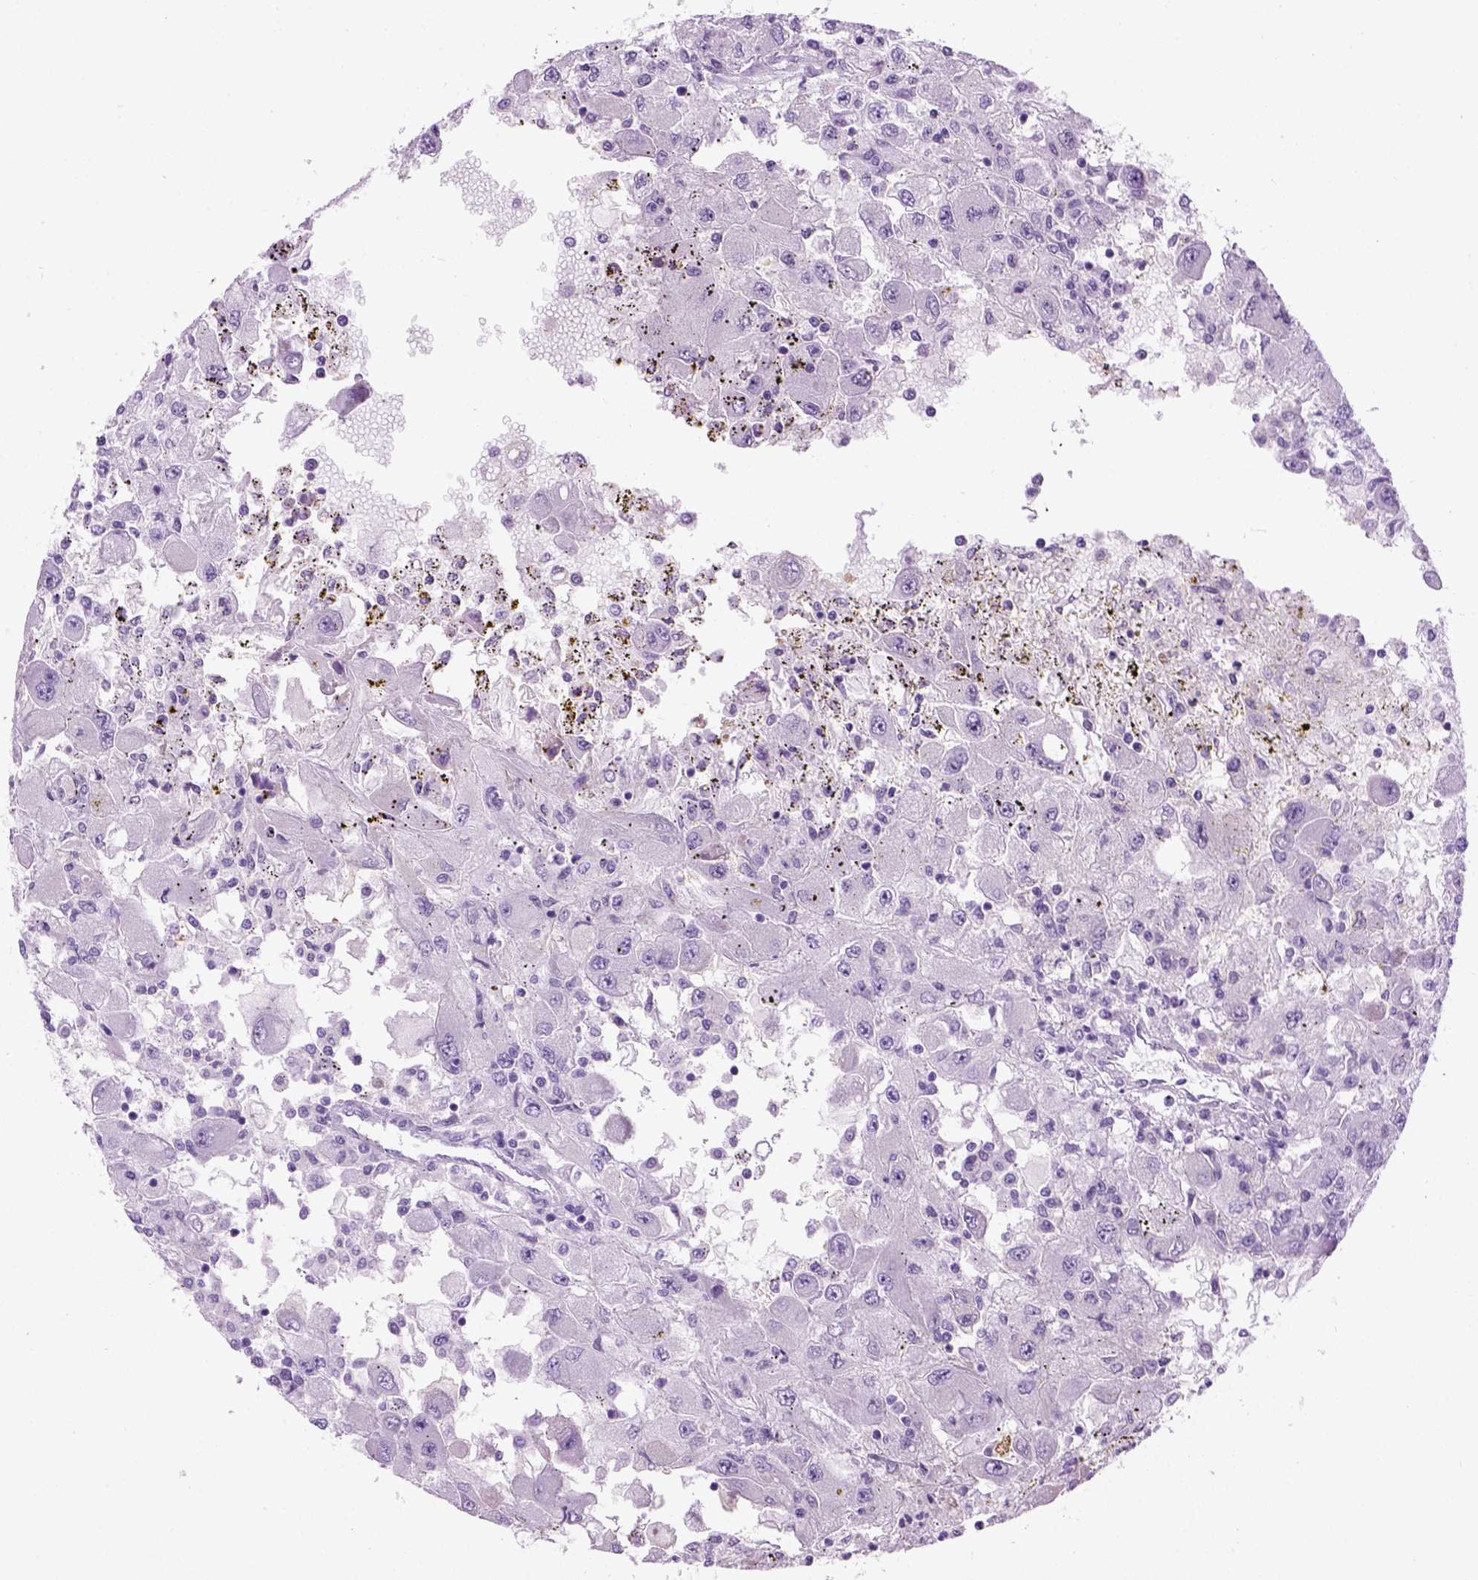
{"staining": {"intensity": "negative", "quantity": "none", "location": "none"}, "tissue": "renal cancer", "cell_type": "Tumor cells", "image_type": "cancer", "snomed": [{"axis": "morphology", "description": "Adenocarcinoma, NOS"}, {"axis": "topography", "description": "Kidney"}], "caption": "DAB immunohistochemical staining of human renal adenocarcinoma reveals no significant positivity in tumor cells. (Stains: DAB IHC with hematoxylin counter stain, Microscopy: brightfield microscopy at high magnification).", "gene": "GABRB2", "patient": {"sex": "female", "age": 67}}